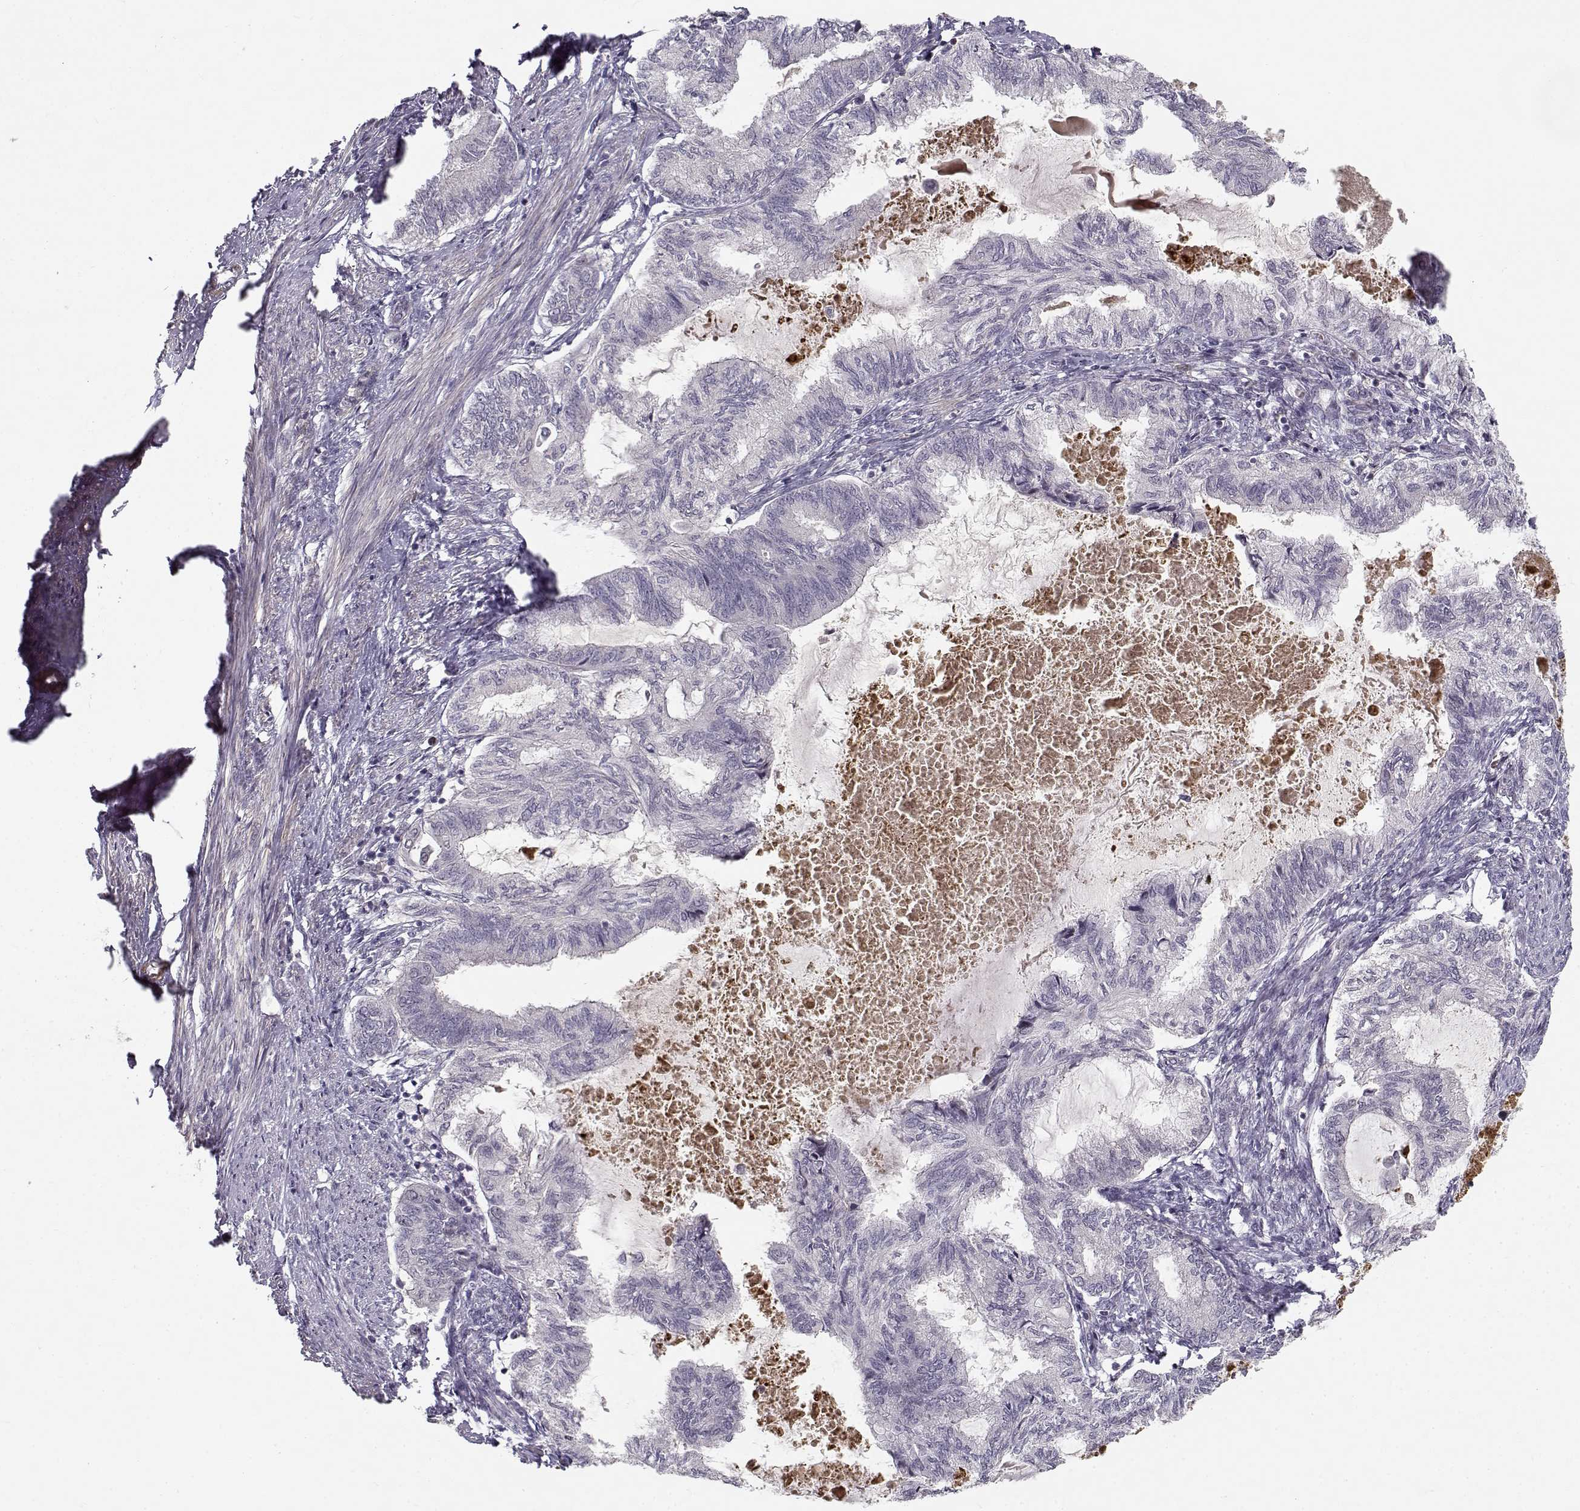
{"staining": {"intensity": "negative", "quantity": "none", "location": "none"}, "tissue": "endometrial cancer", "cell_type": "Tumor cells", "image_type": "cancer", "snomed": [{"axis": "morphology", "description": "Adenocarcinoma, NOS"}, {"axis": "topography", "description": "Endometrium"}], "caption": "DAB immunohistochemical staining of endometrial cancer (adenocarcinoma) demonstrates no significant expression in tumor cells.", "gene": "RGS9BP", "patient": {"sex": "female", "age": 86}}